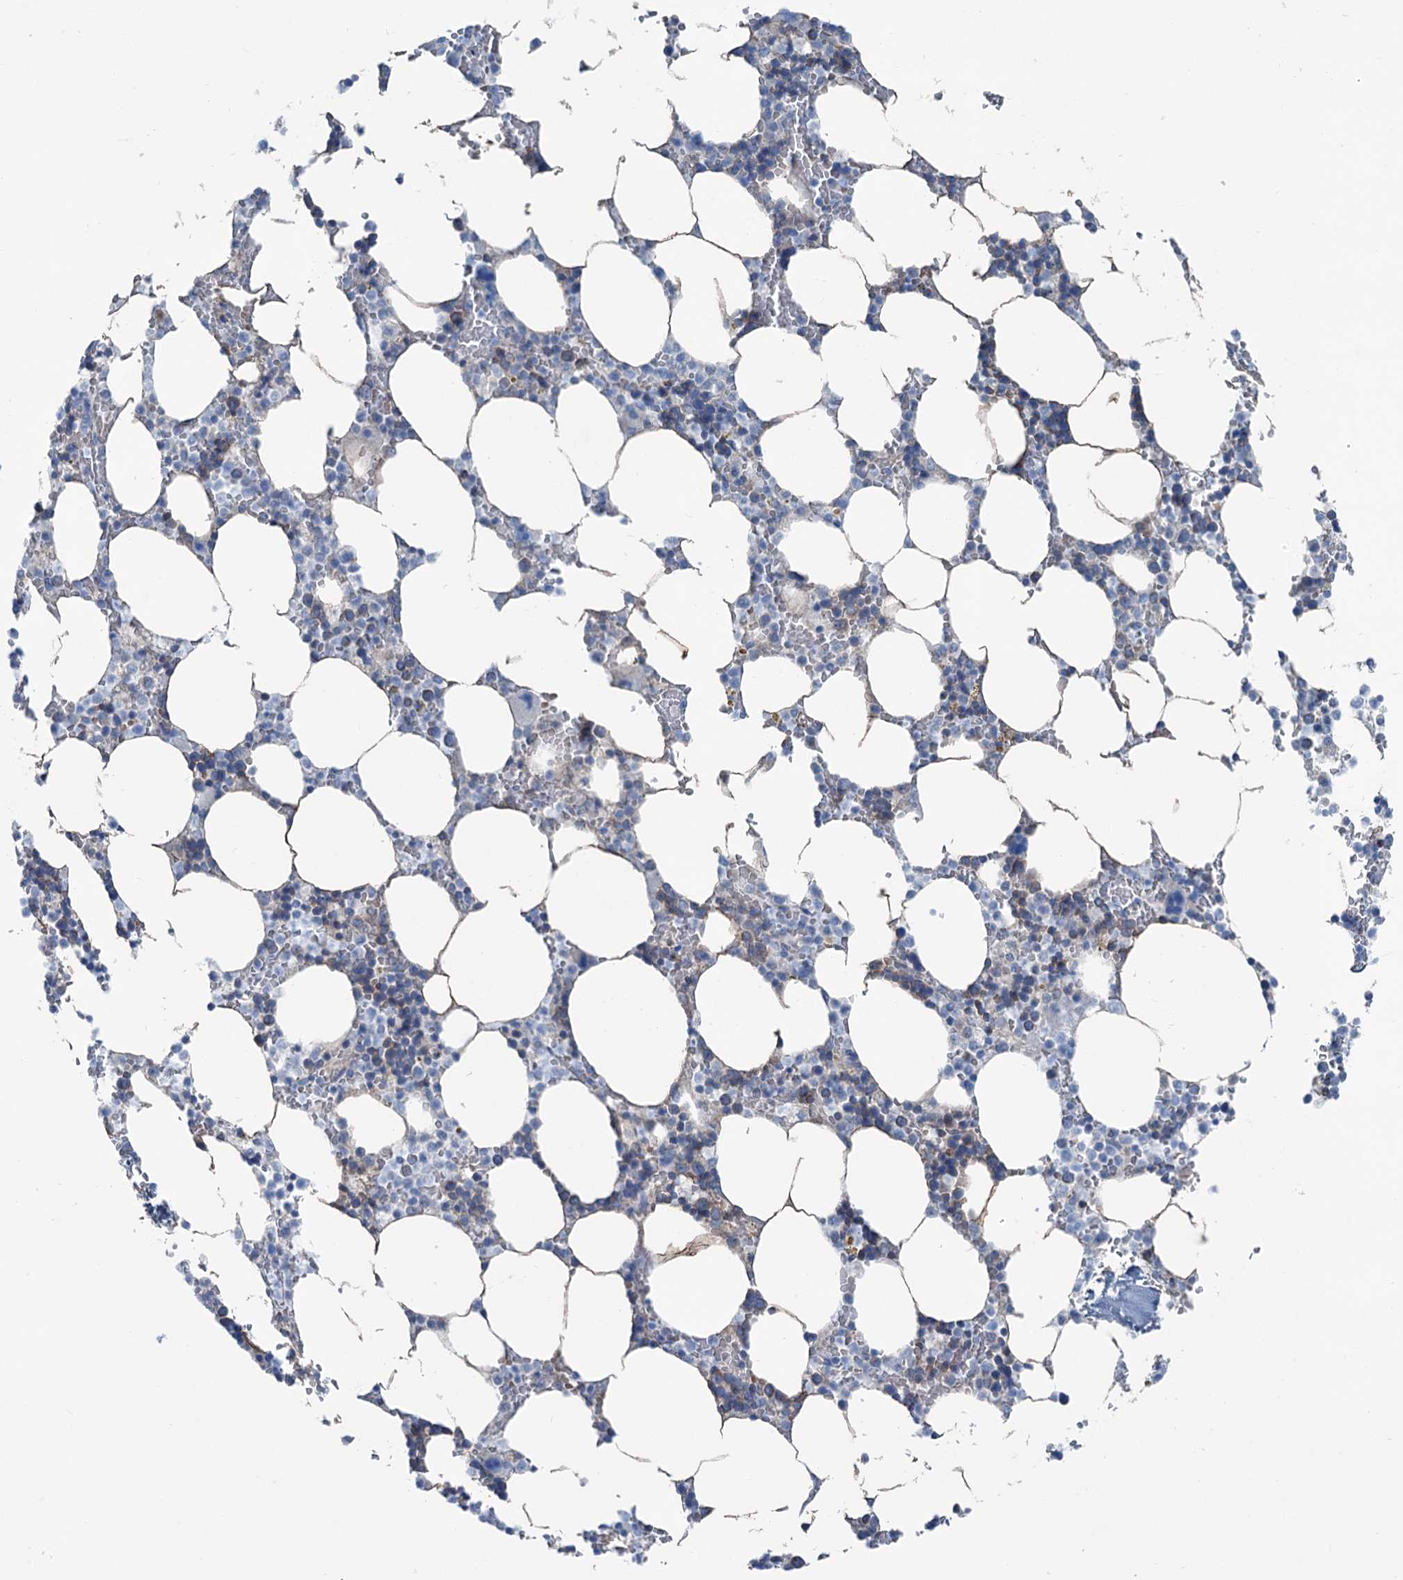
{"staining": {"intensity": "negative", "quantity": "none", "location": "none"}, "tissue": "bone marrow", "cell_type": "Hematopoietic cells", "image_type": "normal", "snomed": [{"axis": "morphology", "description": "Normal tissue, NOS"}, {"axis": "topography", "description": "Bone marrow"}], "caption": "An IHC photomicrograph of normal bone marrow is shown. There is no staining in hematopoietic cells of bone marrow. (DAB (3,3'-diaminobenzidine) IHC with hematoxylin counter stain).", "gene": "CALCOCO1", "patient": {"sex": "male", "age": 70}}